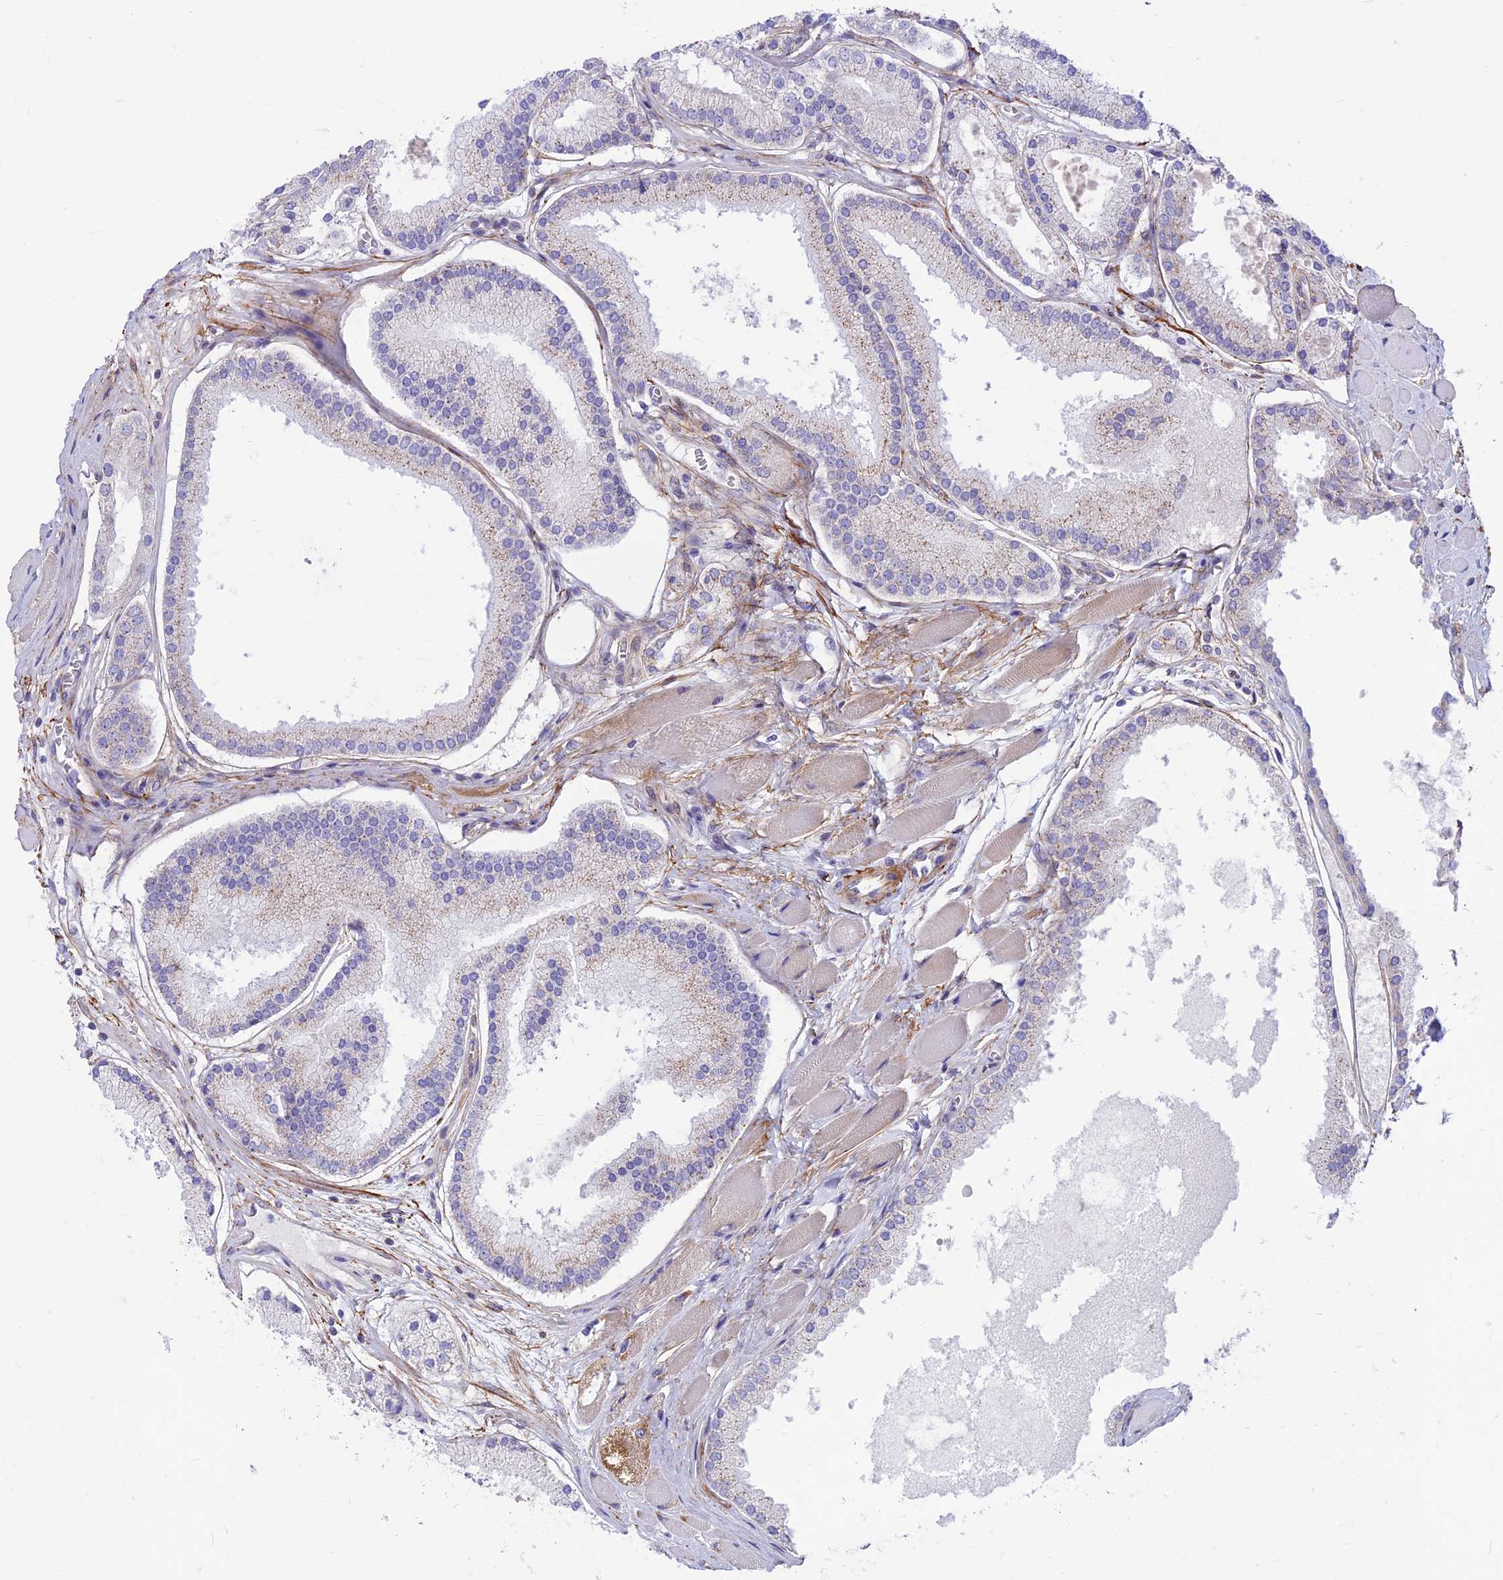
{"staining": {"intensity": "weak", "quantity": "<25%", "location": "cytoplasmic/membranous"}, "tissue": "prostate cancer", "cell_type": "Tumor cells", "image_type": "cancer", "snomed": [{"axis": "morphology", "description": "Adenocarcinoma, High grade"}, {"axis": "topography", "description": "Prostate"}], "caption": "Tumor cells show no significant staining in high-grade adenocarcinoma (prostate). The staining is performed using DAB (3,3'-diaminobenzidine) brown chromogen with nuclei counter-stained in using hematoxylin.", "gene": "PLAC9", "patient": {"sex": "male", "age": 67}}